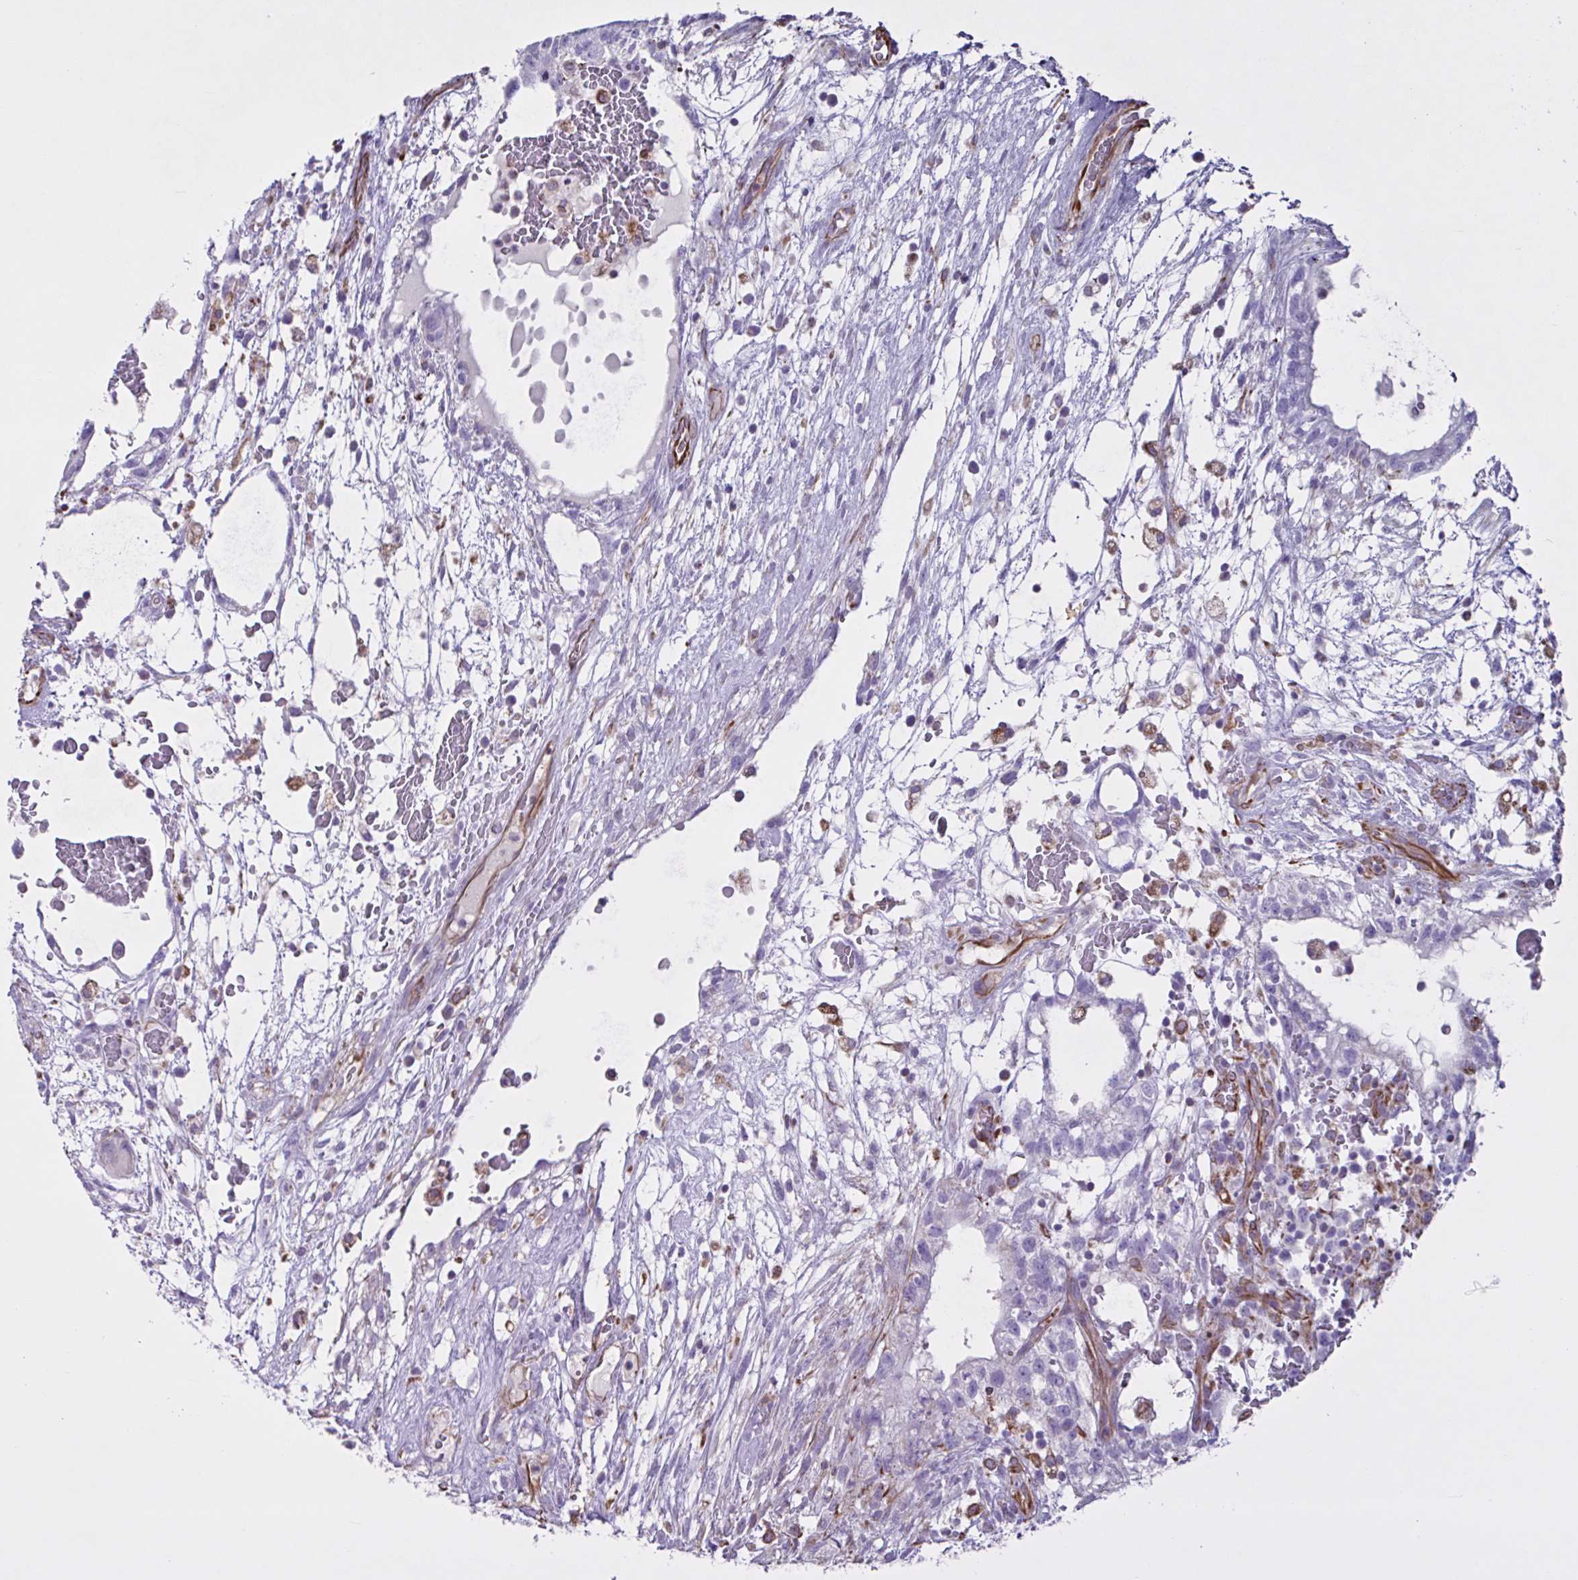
{"staining": {"intensity": "negative", "quantity": "none", "location": "none"}, "tissue": "testis cancer", "cell_type": "Tumor cells", "image_type": "cancer", "snomed": [{"axis": "morphology", "description": "Carcinoma, Embryonal, NOS"}, {"axis": "topography", "description": "Testis"}], "caption": "Immunohistochemistry histopathology image of neoplastic tissue: testis embryonal carcinoma stained with DAB displays no significant protein staining in tumor cells.", "gene": "TMEM86B", "patient": {"sex": "male", "age": 32}}